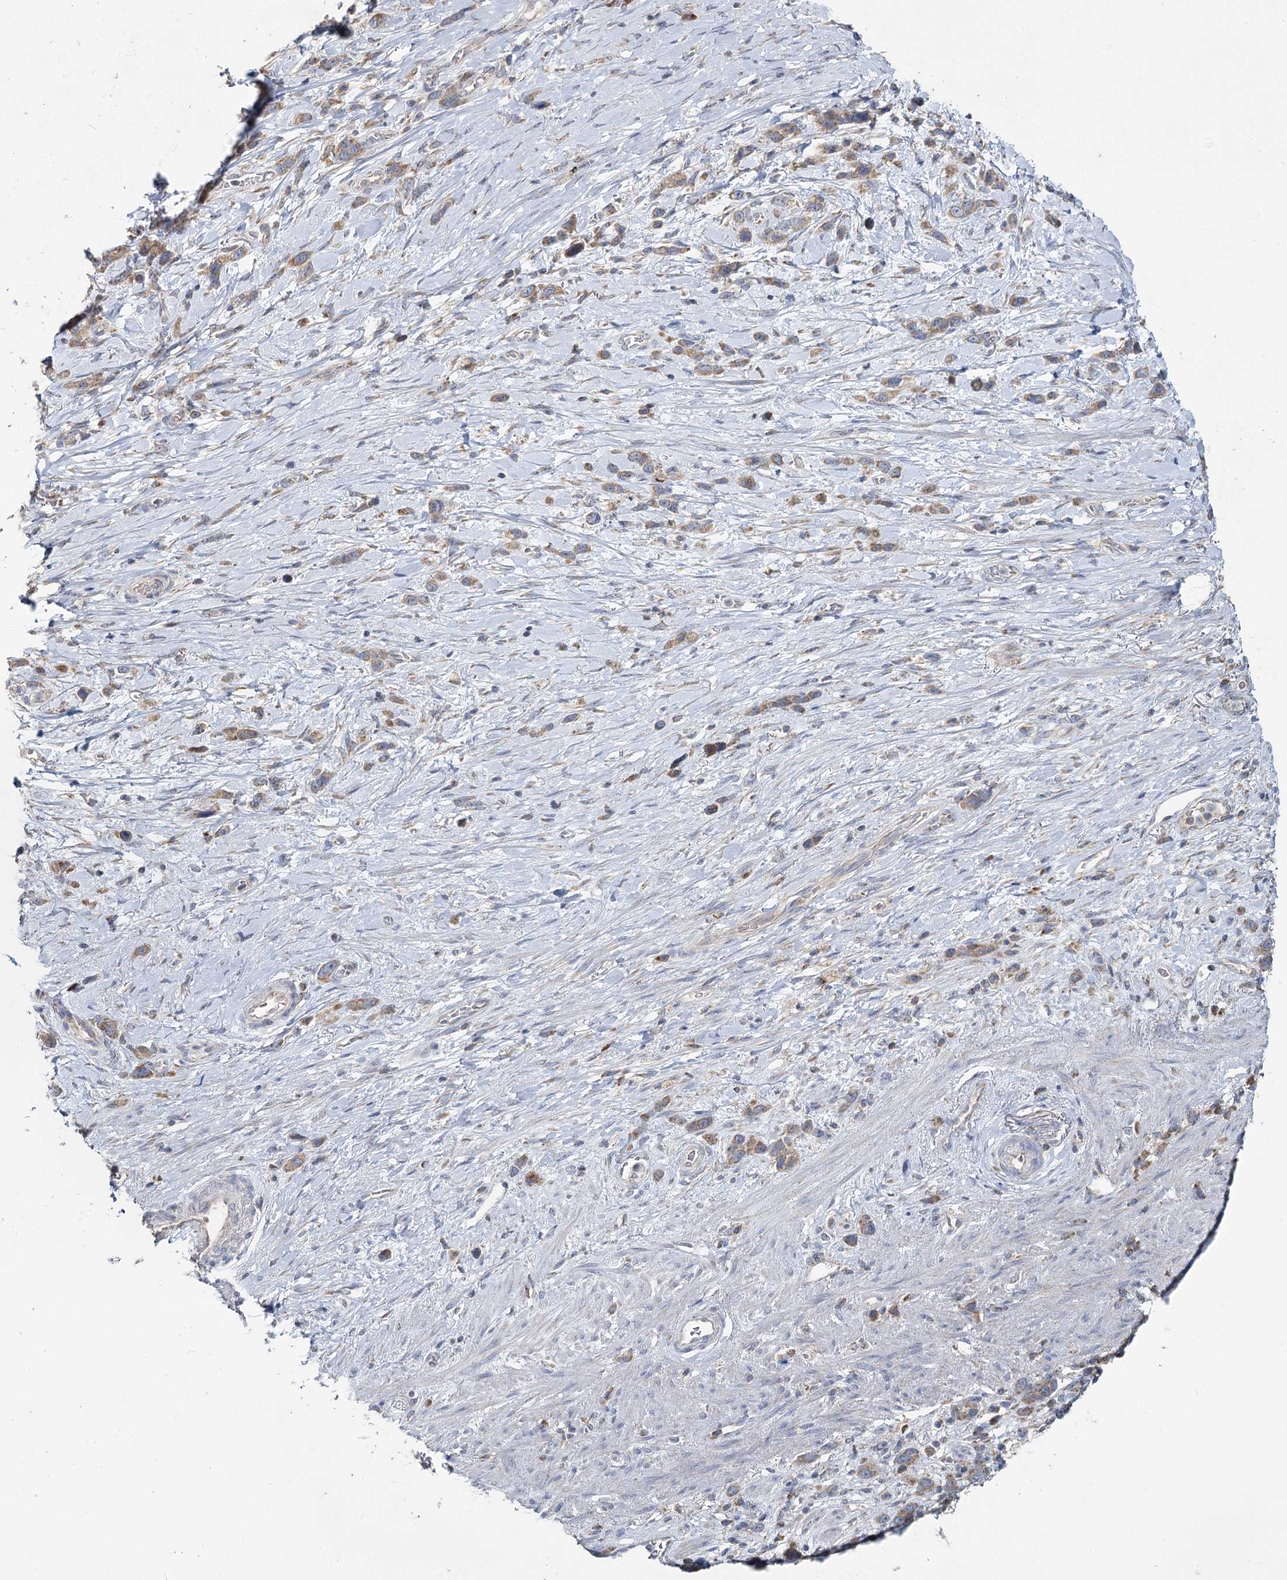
{"staining": {"intensity": "moderate", "quantity": ">75%", "location": "cytoplasmic/membranous"}, "tissue": "stomach cancer", "cell_type": "Tumor cells", "image_type": "cancer", "snomed": [{"axis": "morphology", "description": "Adenocarcinoma, NOS"}, {"axis": "morphology", "description": "Adenocarcinoma, High grade"}, {"axis": "topography", "description": "Stomach, upper"}, {"axis": "topography", "description": "Stomach, lower"}], "caption": "Human stomach cancer stained with a protein marker displays moderate staining in tumor cells.", "gene": "ACOX2", "patient": {"sex": "female", "age": 65}}